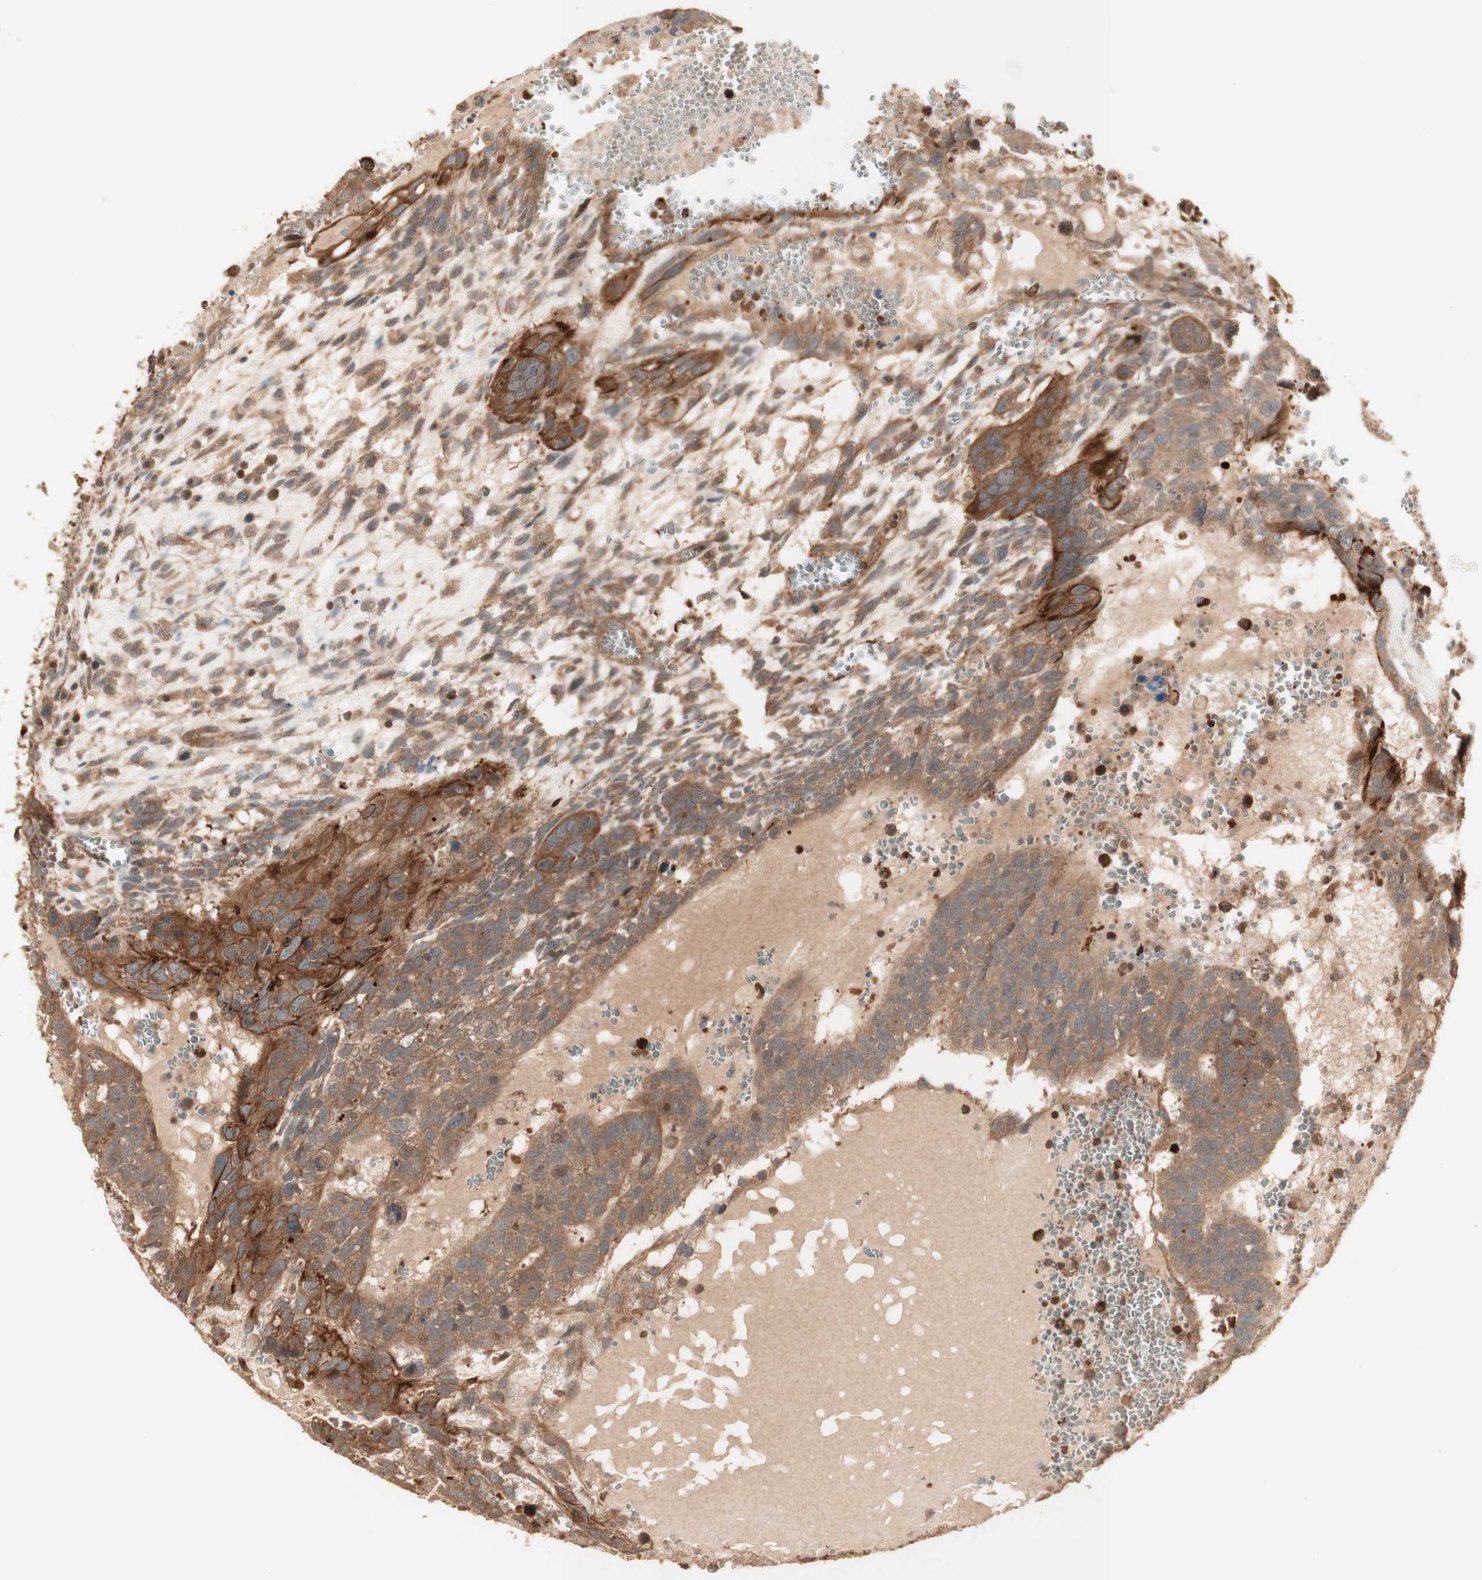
{"staining": {"intensity": "moderate", "quantity": ">75%", "location": "cytoplasmic/membranous"}, "tissue": "testis cancer", "cell_type": "Tumor cells", "image_type": "cancer", "snomed": [{"axis": "morphology", "description": "Seminoma, NOS"}, {"axis": "morphology", "description": "Carcinoma, Embryonal, NOS"}, {"axis": "topography", "description": "Testis"}], "caption": "Moderate cytoplasmic/membranous protein staining is appreciated in about >75% of tumor cells in testis cancer. Immunohistochemistry stains the protein of interest in brown and the nuclei are stained blue.", "gene": "YWHAB", "patient": {"sex": "male", "age": 52}}